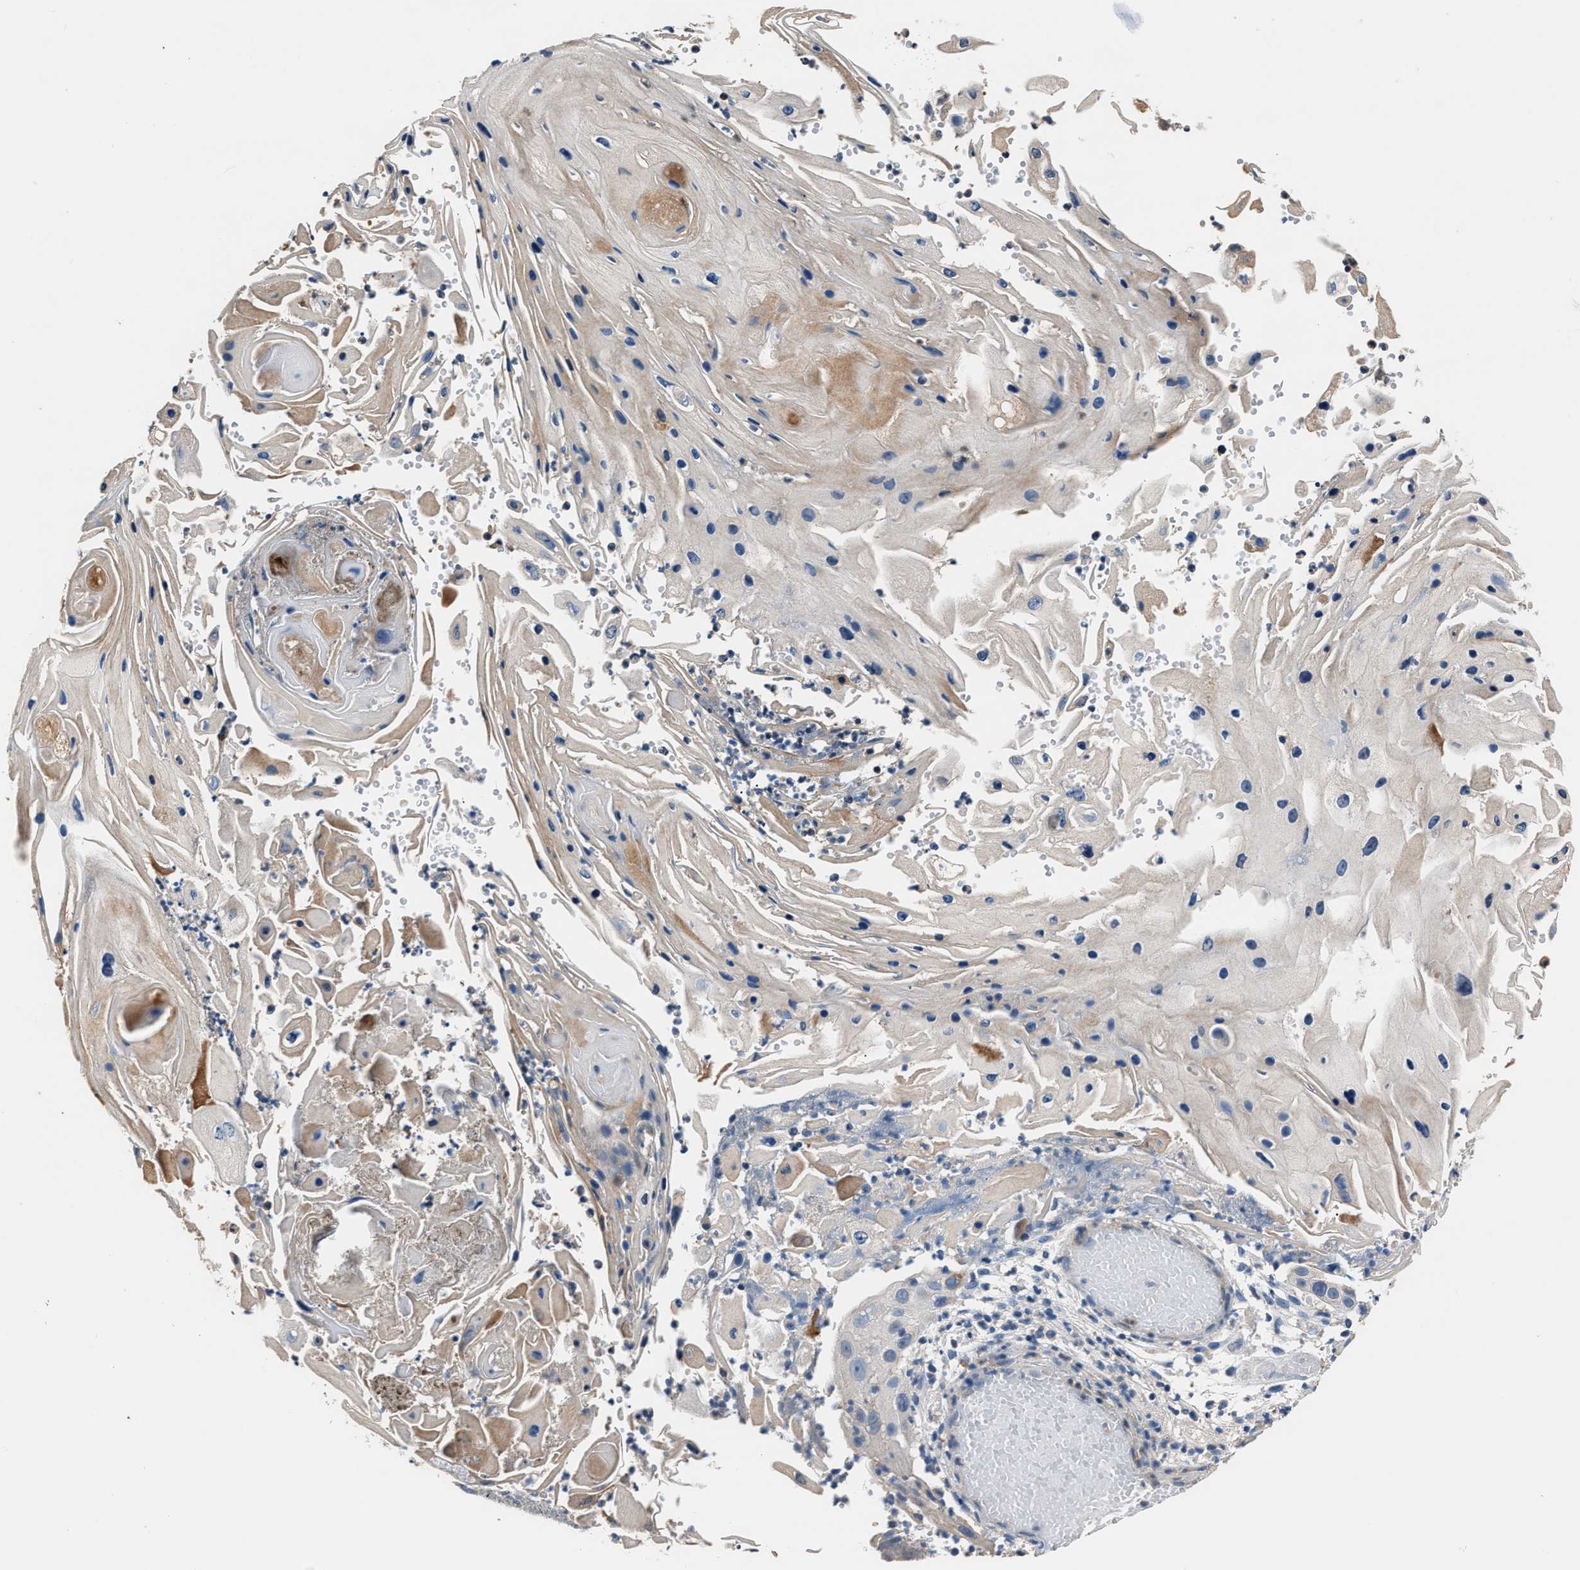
{"staining": {"intensity": "weak", "quantity": "<25%", "location": "cytoplasmic/membranous"}, "tissue": "skin cancer", "cell_type": "Tumor cells", "image_type": "cancer", "snomed": [{"axis": "morphology", "description": "Squamous cell carcinoma, NOS"}, {"axis": "topography", "description": "Skin"}], "caption": "Micrograph shows no protein positivity in tumor cells of skin squamous cell carcinoma tissue. The staining was performed using DAB (3,3'-diaminobenzidine) to visualize the protein expression in brown, while the nuclei were stained in blue with hematoxylin (Magnification: 20x).", "gene": "DNAJC24", "patient": {"sex": "female", "age": 44}}